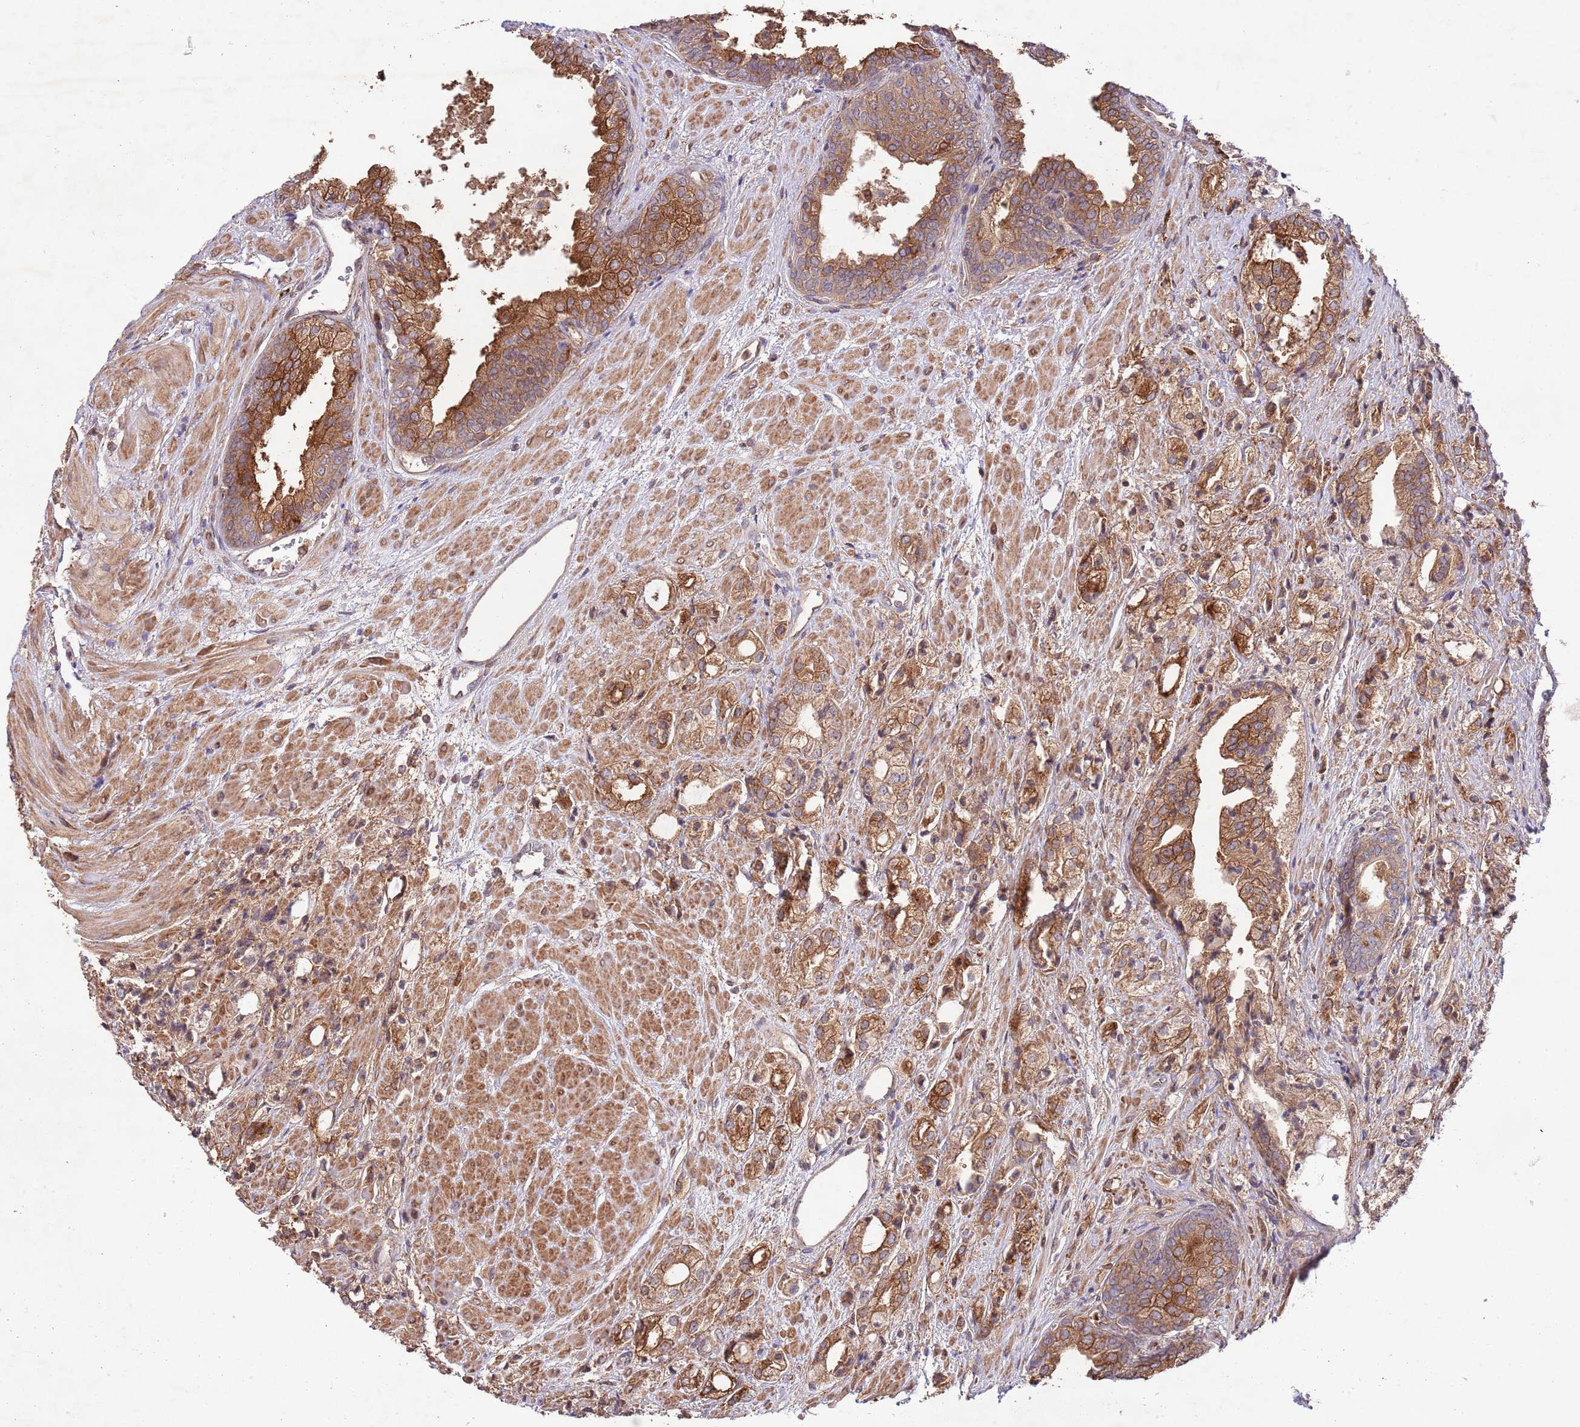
{"staining": {"intensity": "moderate", "quantity": ">75%", "location": "cytoplasmic/membranous"}, "tissue": "prostate cancer", "cell_type": "Tumor cells", "image_type": "cancer", "snomed": [{"axis": "morphology", "description": "Adenocarcinoma, High grade"}, {"axis": "topography", "description": "Prostate"}], "caption": "DAB (3,3'-diaminobenzidine) immunohistochemical staining of human high-grade adenocarcinoma (prostate) exhibits moderate cytoplasmic/membranous protein staining in about >75% of tumor cells.", "gene": "RNF19B", "patient": {"sex": "male", "age": 50}}